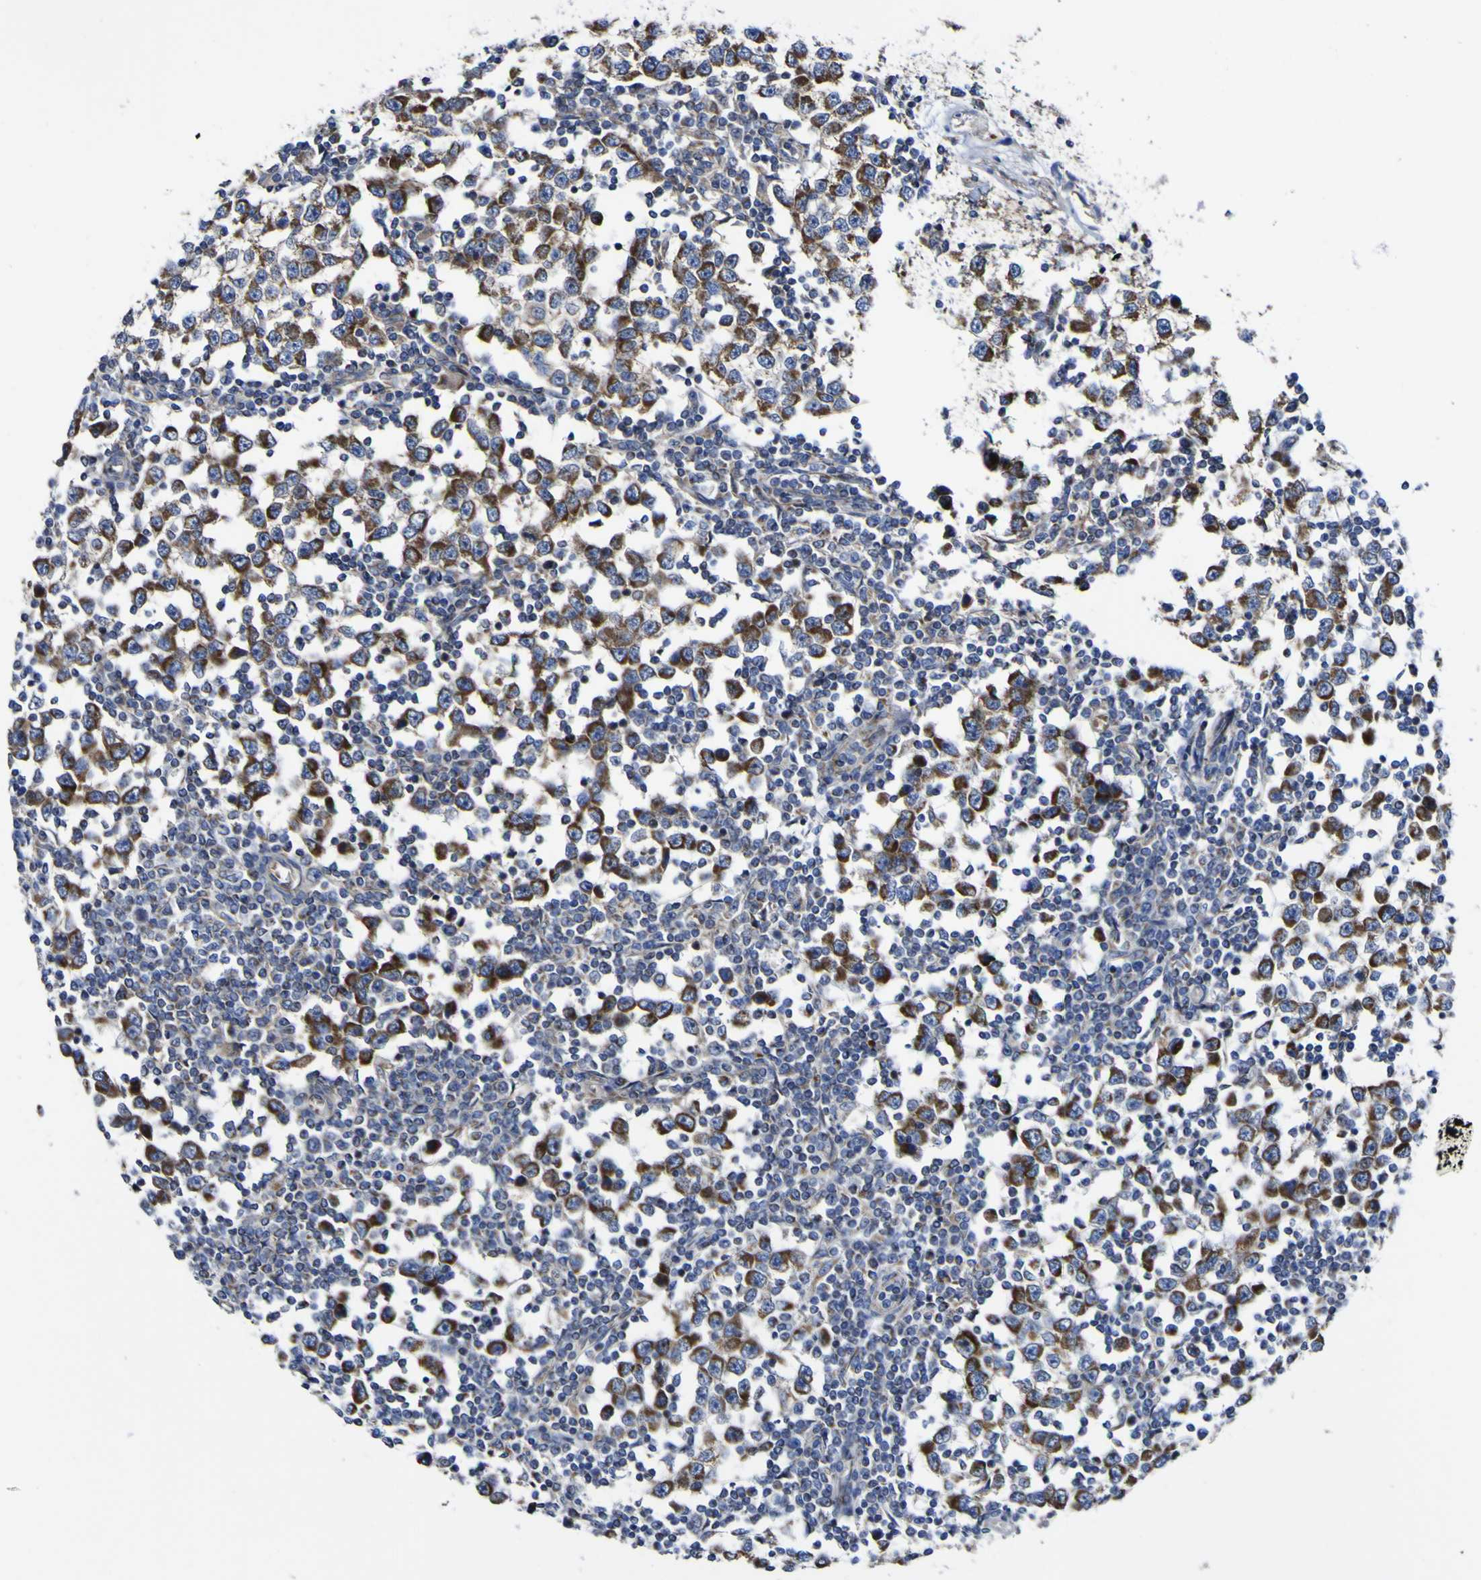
{"staining": {"intensity": "strong", "quantity": ">75%", "location": "cytoplasmic/membranous"}, "tissue": "testis cancer", "cell_type": "Tumor cells", "image_type": "cancer", "snomed": [{"axis": "morphology", "description": "Seminoma, NOS"}, {"axis": "topography", "description": "Testis"}], "caption": "A high amount of strong cytoplasmic/membranous positivity is seen in approximately >75% of tumor cells in seminoma (testis) tissue. The protein is shown in brown color, while the nuclei are stained blue.", "gene": "CCDC90B", "patient": {"sex": "male", "age": 65}}